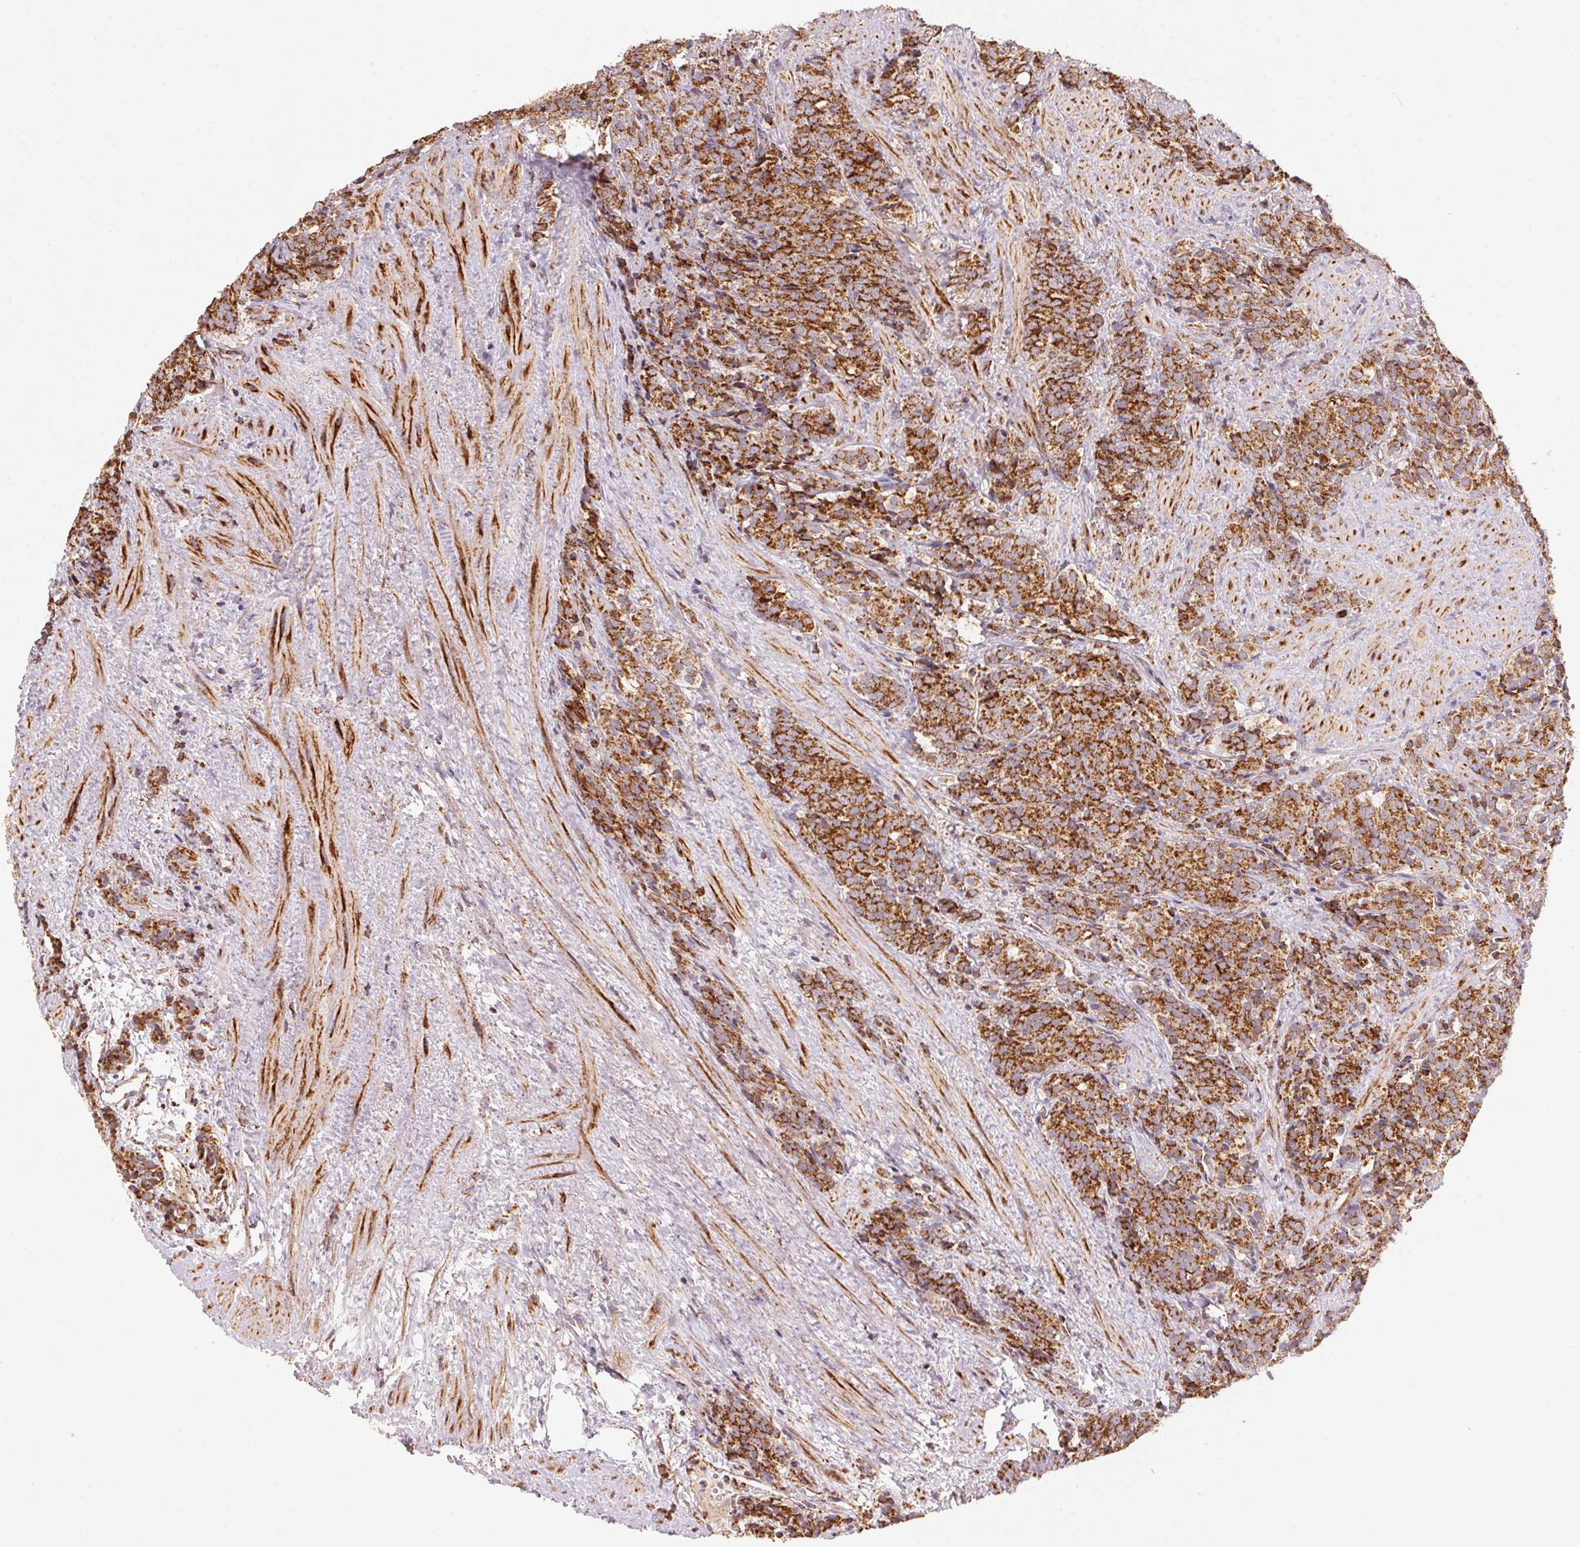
{"staining": {"intensity": "strong", "quantity": ">75%", "location": "cytoplasmic/membranous"}, "tissue": "prostate cancer", "cell_type": "Tumor cells", "image_type": "cancer", "snomed": [{"axis": "morphology", "description": "Adenocarcinoma, High grade"}, {"axis": "topography", "description": "Prostate"}], "caption": "Tumor cells reveal high levels of strong cytoplasmic/membranous positivity in approximately >75% of cells in human high-grade adenocarcinoma (prostate).", "gene": "NDUFS2", "patient": {"sex": "male", "age": 84}}